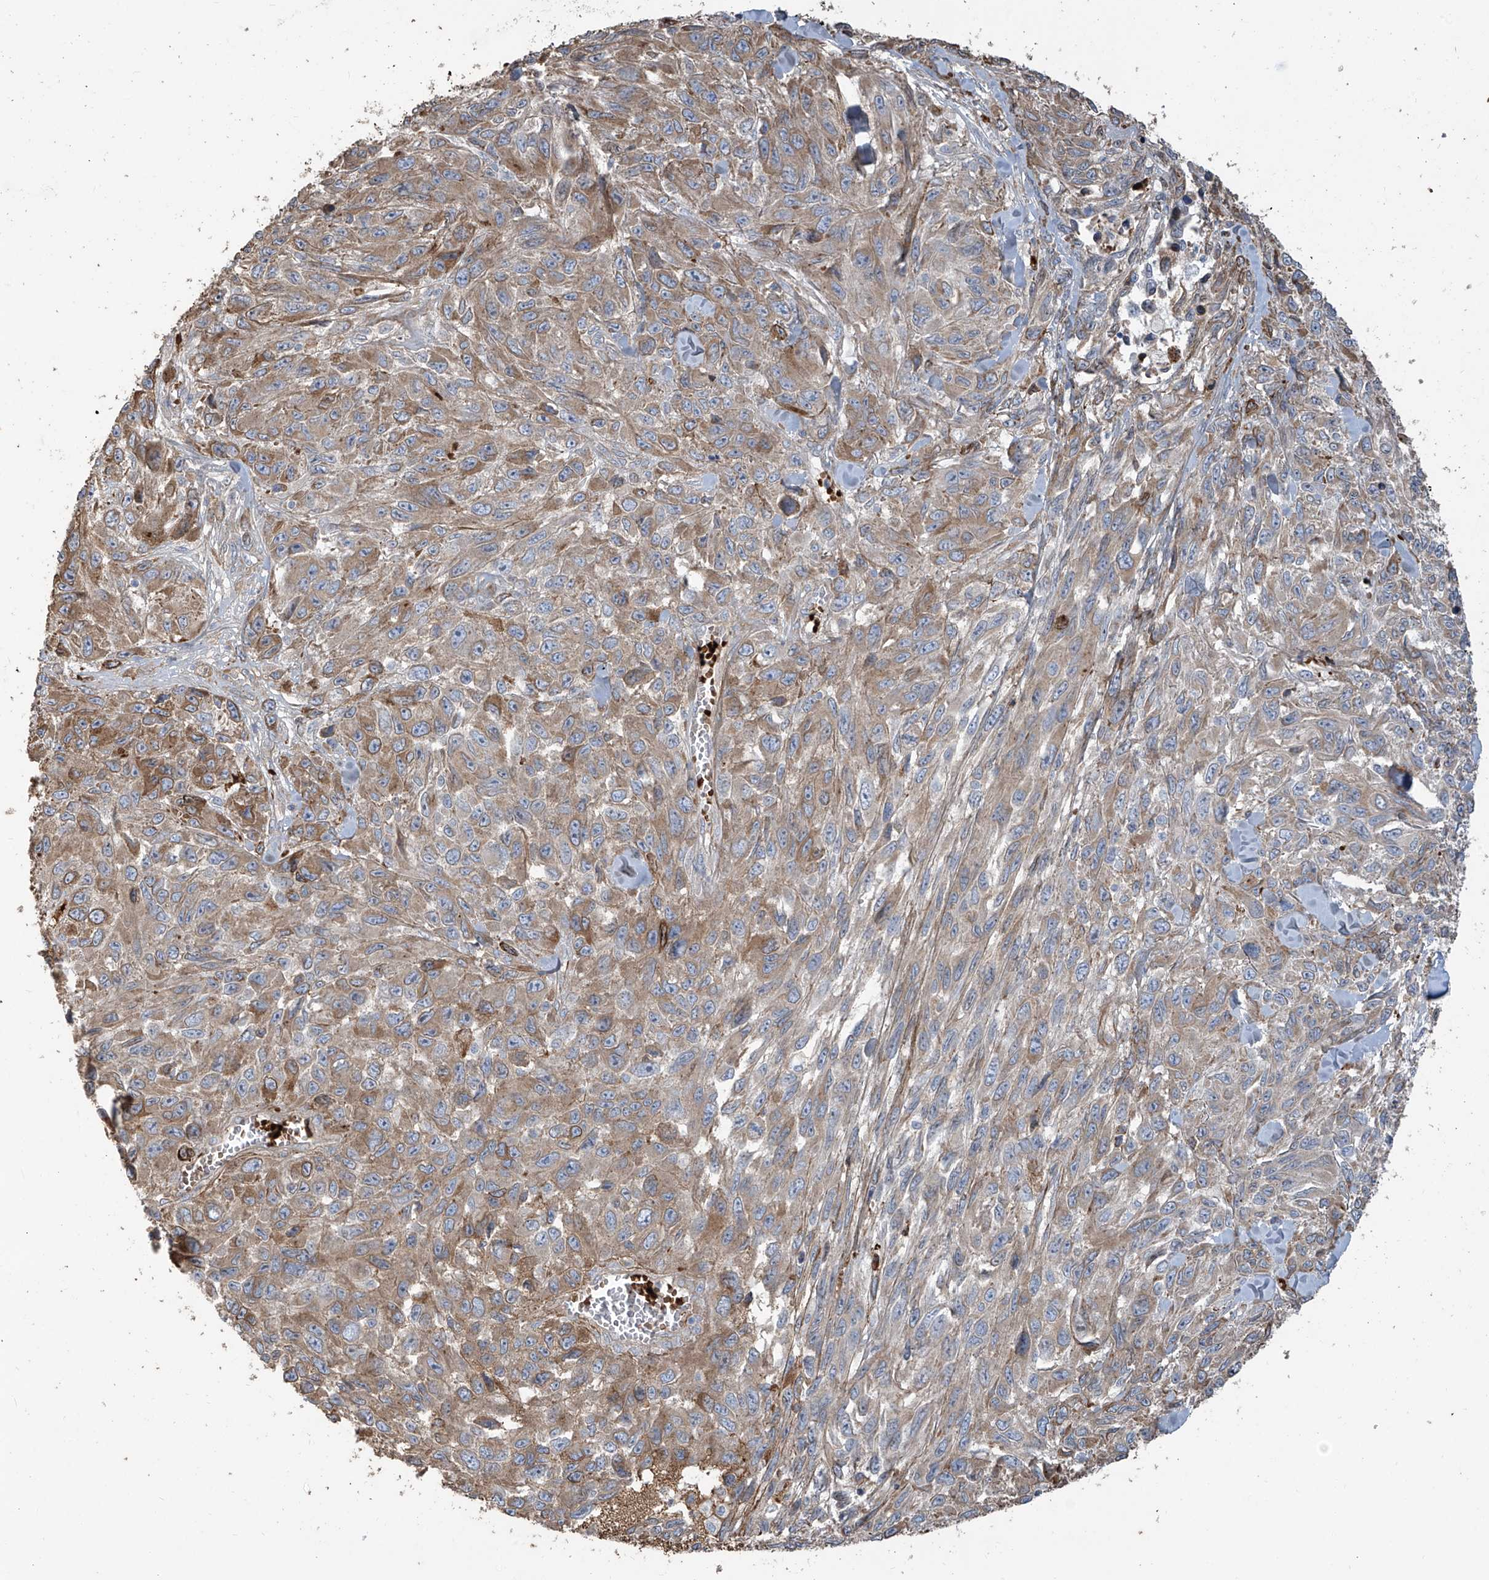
{"staining": {"intensity": "moderate", "quantity": ">75%", "location": "cytoplasmic/membranous"}, "tissue": "melanoma", "cell_type": "Tumor cells", "image_type": "cancer", "snomed": [{"axis": "morphology", "description": "Malignant melanoma, NOS"}, {"axis": "topography", "description": "Skin"}], "caption": "A high-resolution image shows immunohistochemistry staining of melanoma, which displays moderate cytoplasmic/membranous expression in approximately >75% of tumor cells.", "gene": "ABTB1", "patient": {"sex": "female", "age": 96}}